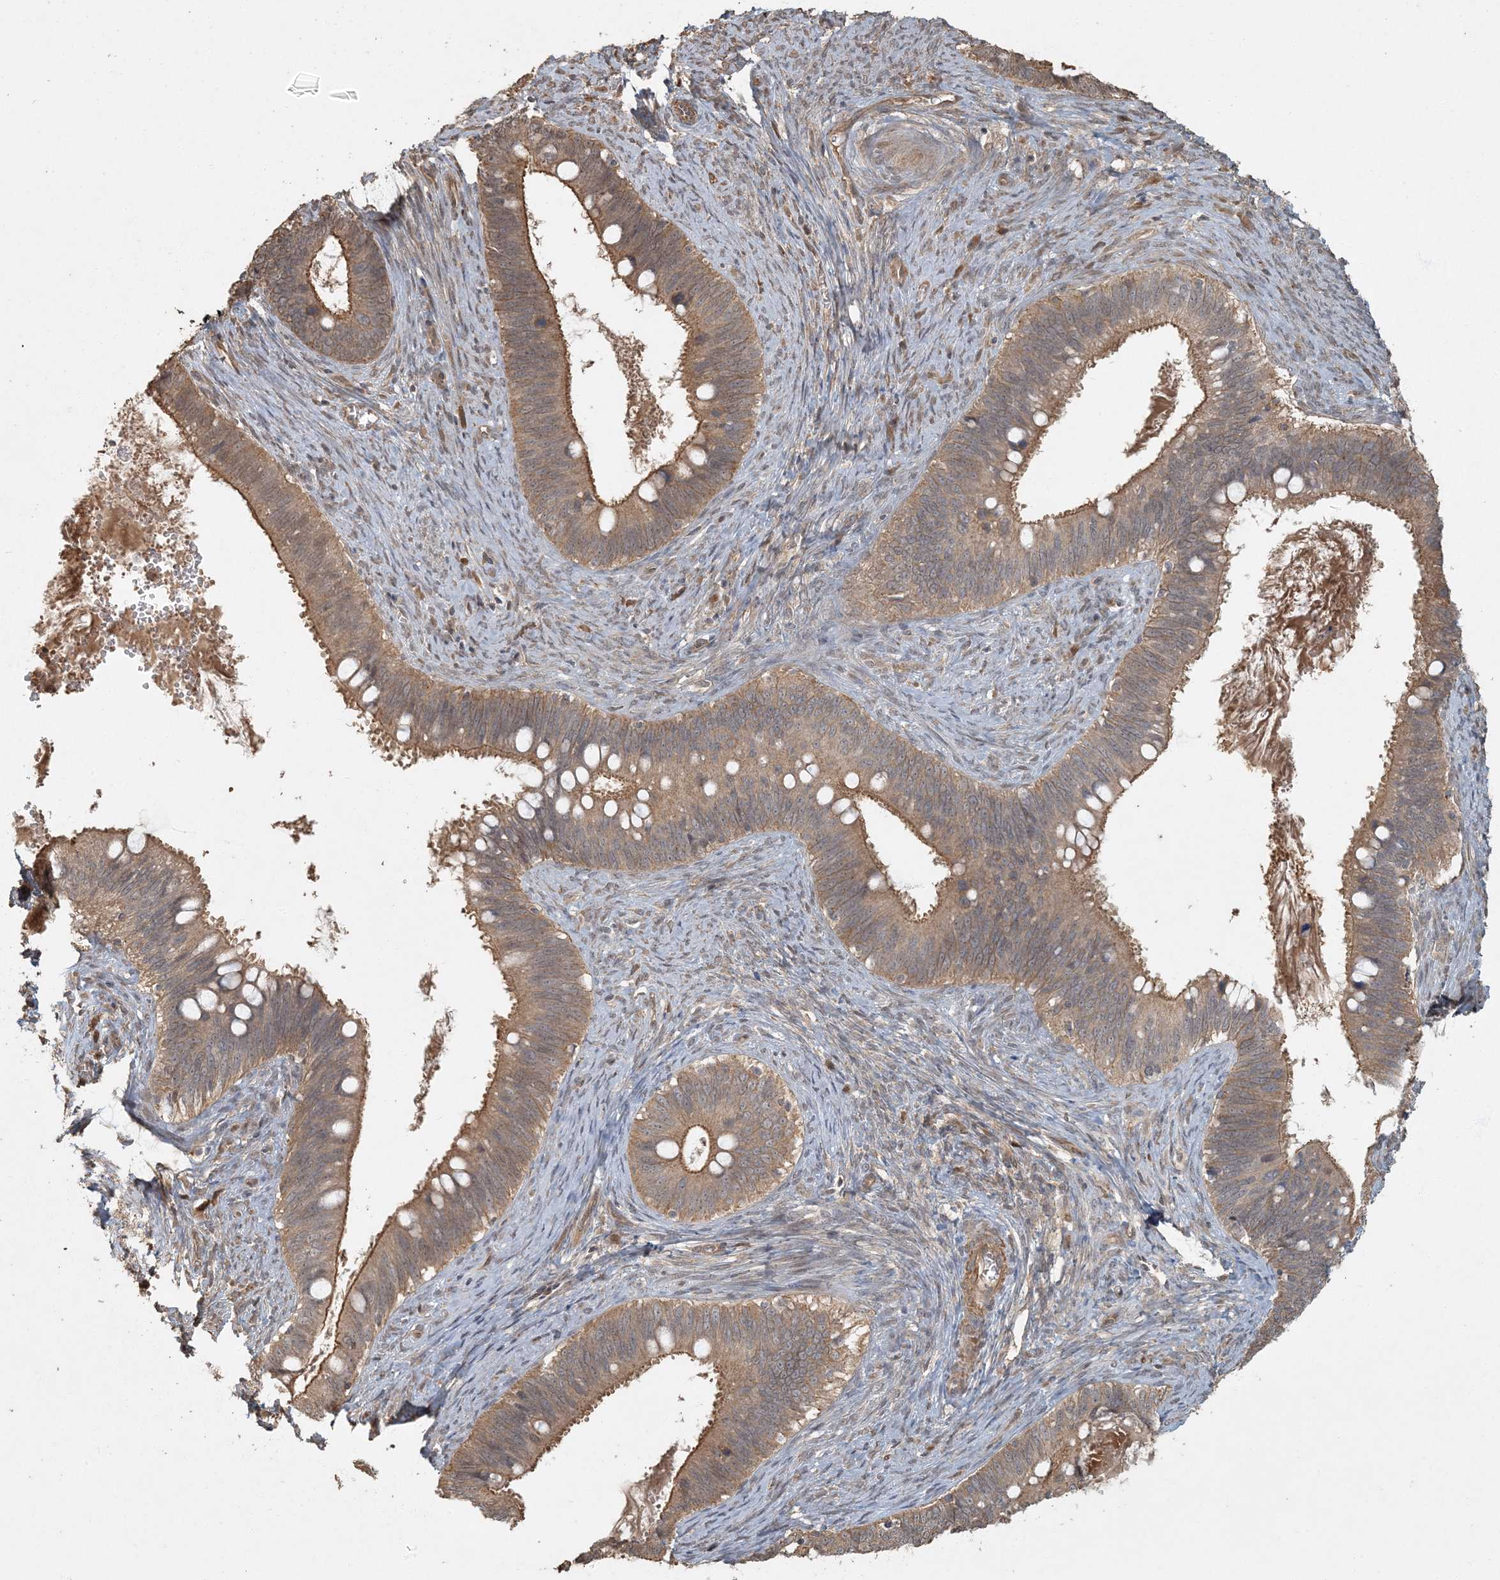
{"staining": {"intensity": "moderate", "quantity": ">75%", "location": "cytoplasmic/membranous"}, "tissue": "cervical cancer", "cell_type": "Tumor cells", "image_type": "cancer", "snomed": [{"axis": "morphology", "description": "Adenocarcinoma, NOS"}, {"axis": "topography", "description": "Cervix"}], "caption": "IHC image of cervical adenocarcinoma stained for a protein (brown), which shows medium levels of moderate cytoplasmic/membranous expression in approximately >75% of tumor cells.", "gene": "AK9", "patient": {"sex": "female", "age": 42}}